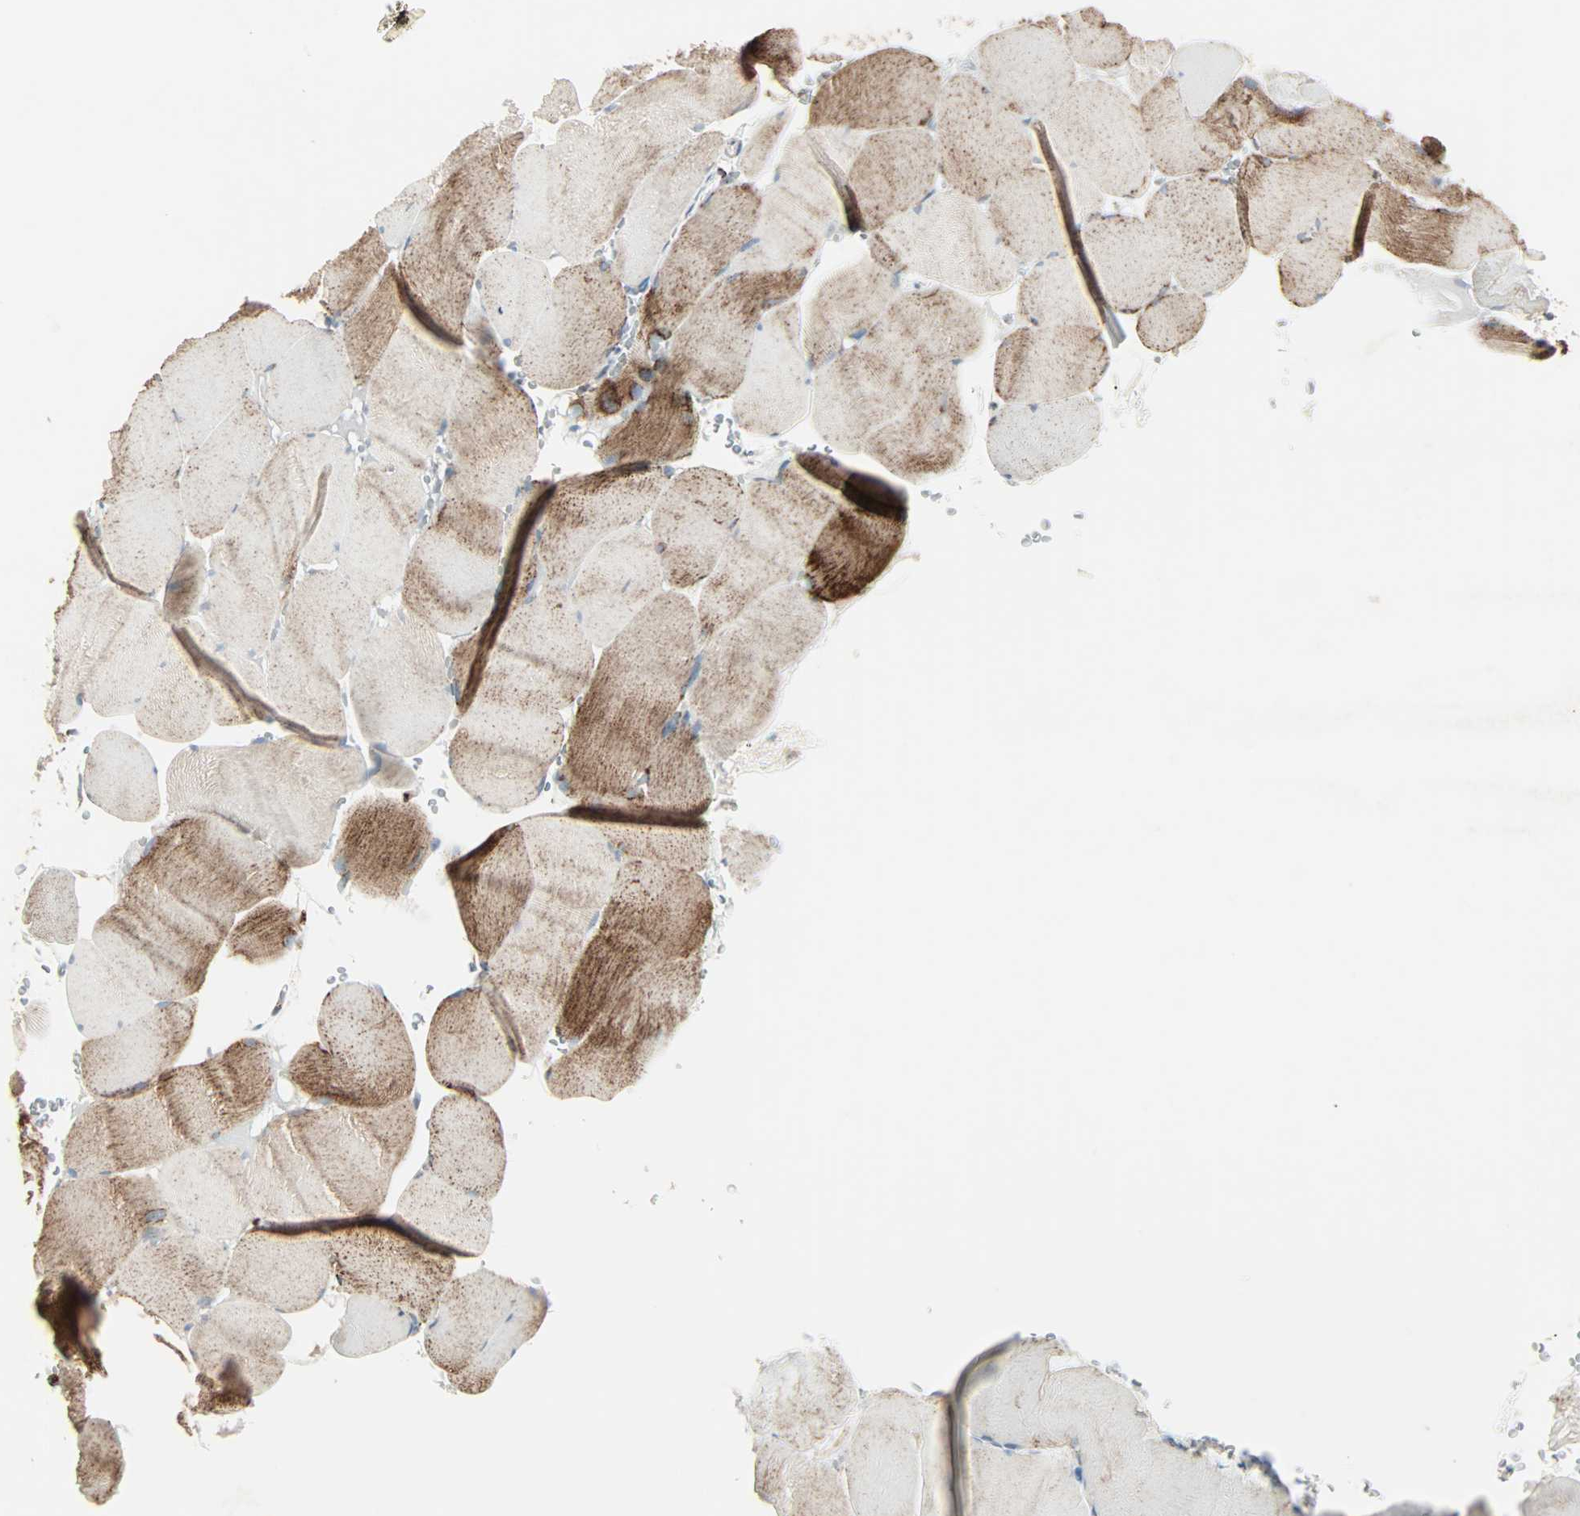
{"staining": {"intensity": "moderate", "quantity": "25%-75%", "location": "cytoplasmic/membranous"}, "tissue": "skeletal muscle", "cell_type": "Myocytes", "image_type": "normal", "snomed": [{"axis": "morphology", "description": "Normal tissue, NOS"}, {"axis": "topography", "description": "Skeletal muscle"}], "caption": "This image exhibits normal skeletal muscle stained with IHC to label a protein in brown. The cytoplasmic/membranous of myocytes show moderate positivity for the protein. Nuclei are counter-stained blue.", "gene": "IDH2", "patient": {"sex": "male", "age": 62}}